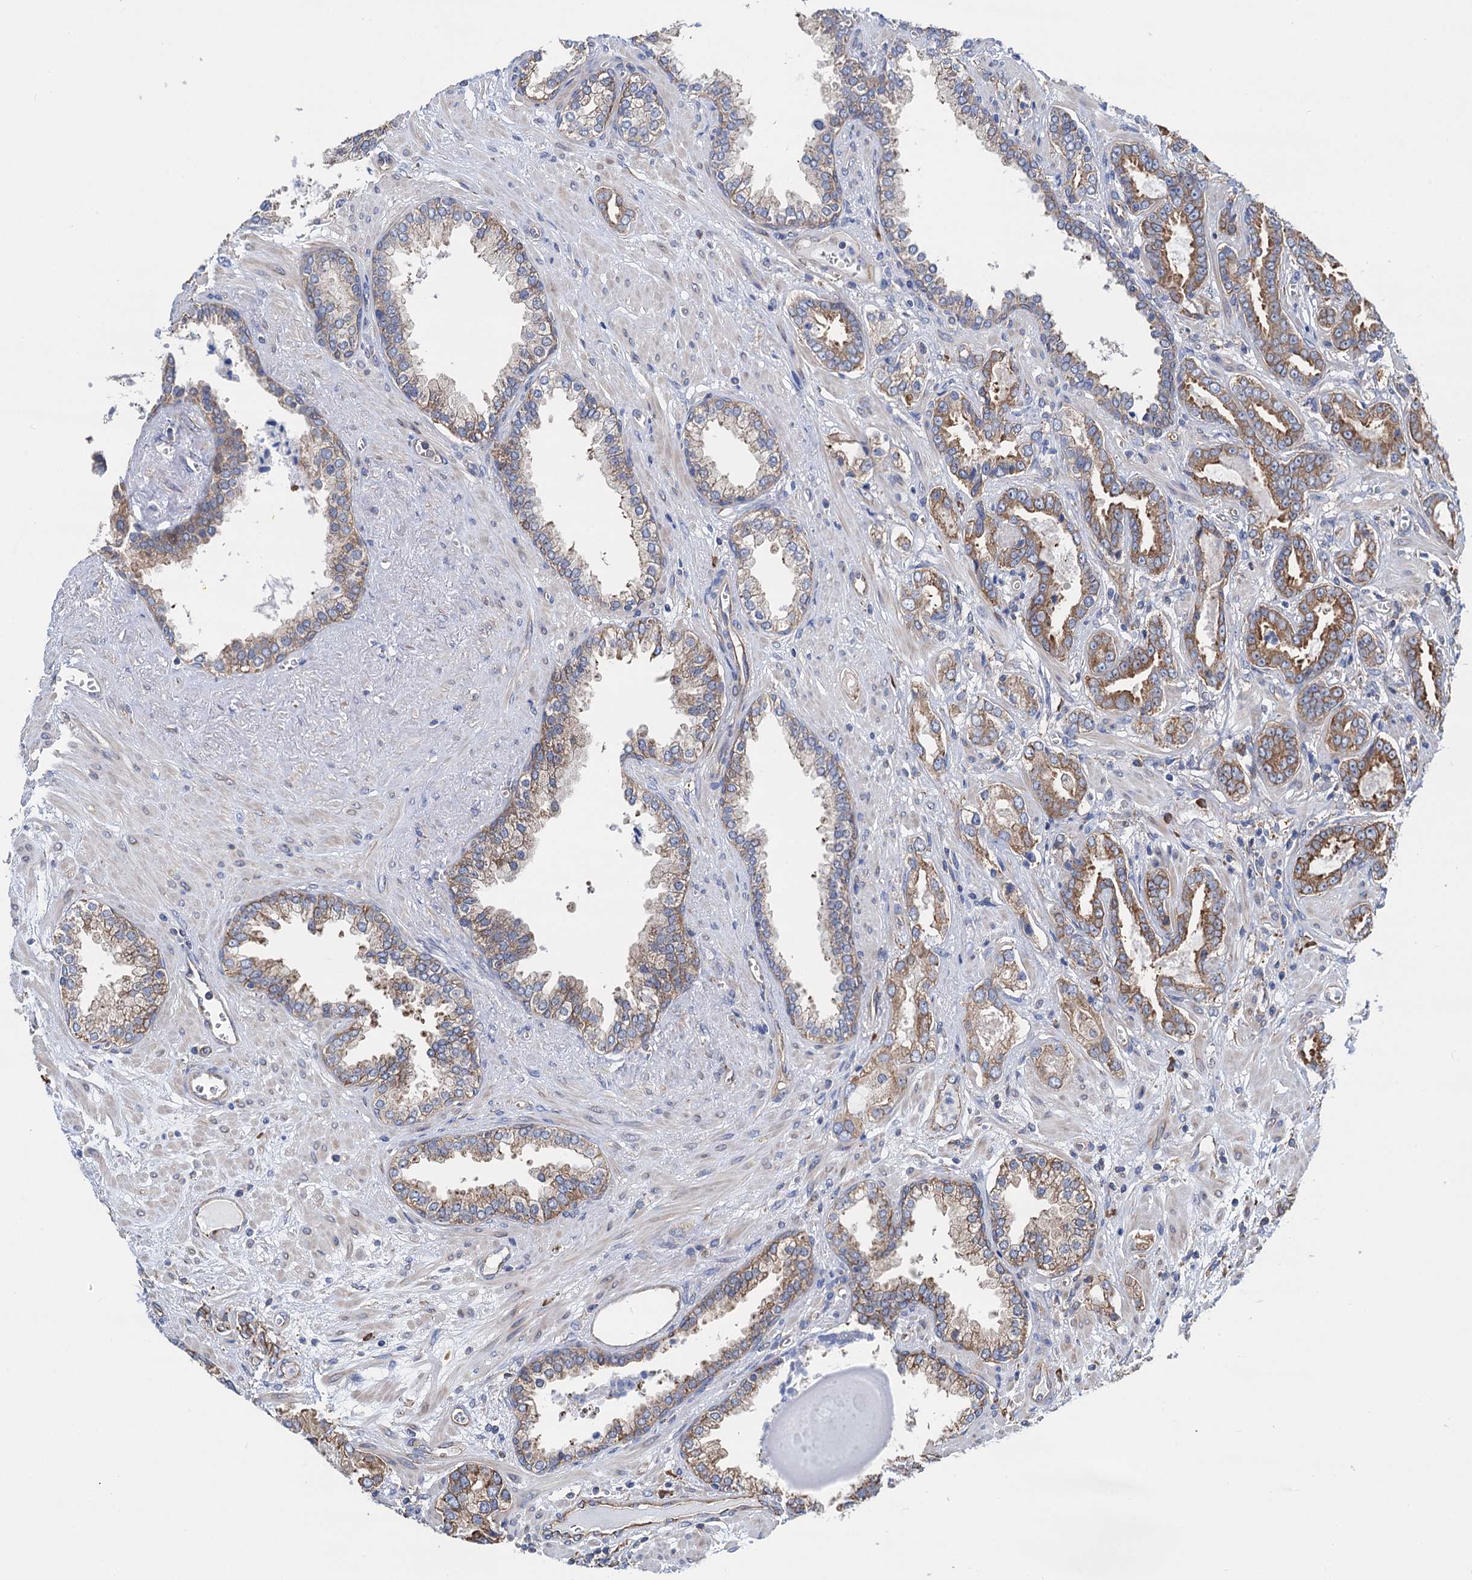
{"staining": {"intensity": "moderate", "quantity": ">75%", "location": "cytoplasmic/membranous"}, "tissue": "prostate cancer", "cell_type": "Tumor cells", "image_type": "cancer", "snomed": [{"axis": "morphology", "description": "Adenocarcinoma, High grade"}, {"axis": "topography", "description": "Prostate and seminal vesicle, NOS"}], "caption": "Brown immunohistochemical staining in prostate cancer (high-grade adenocarcinoma) demonstrates moderate cytoplasmic/membranous staining in approximately >75% of tumor cells.", "gene": "SLC12A7", "patient": {"sex": "male", "age": 67}}